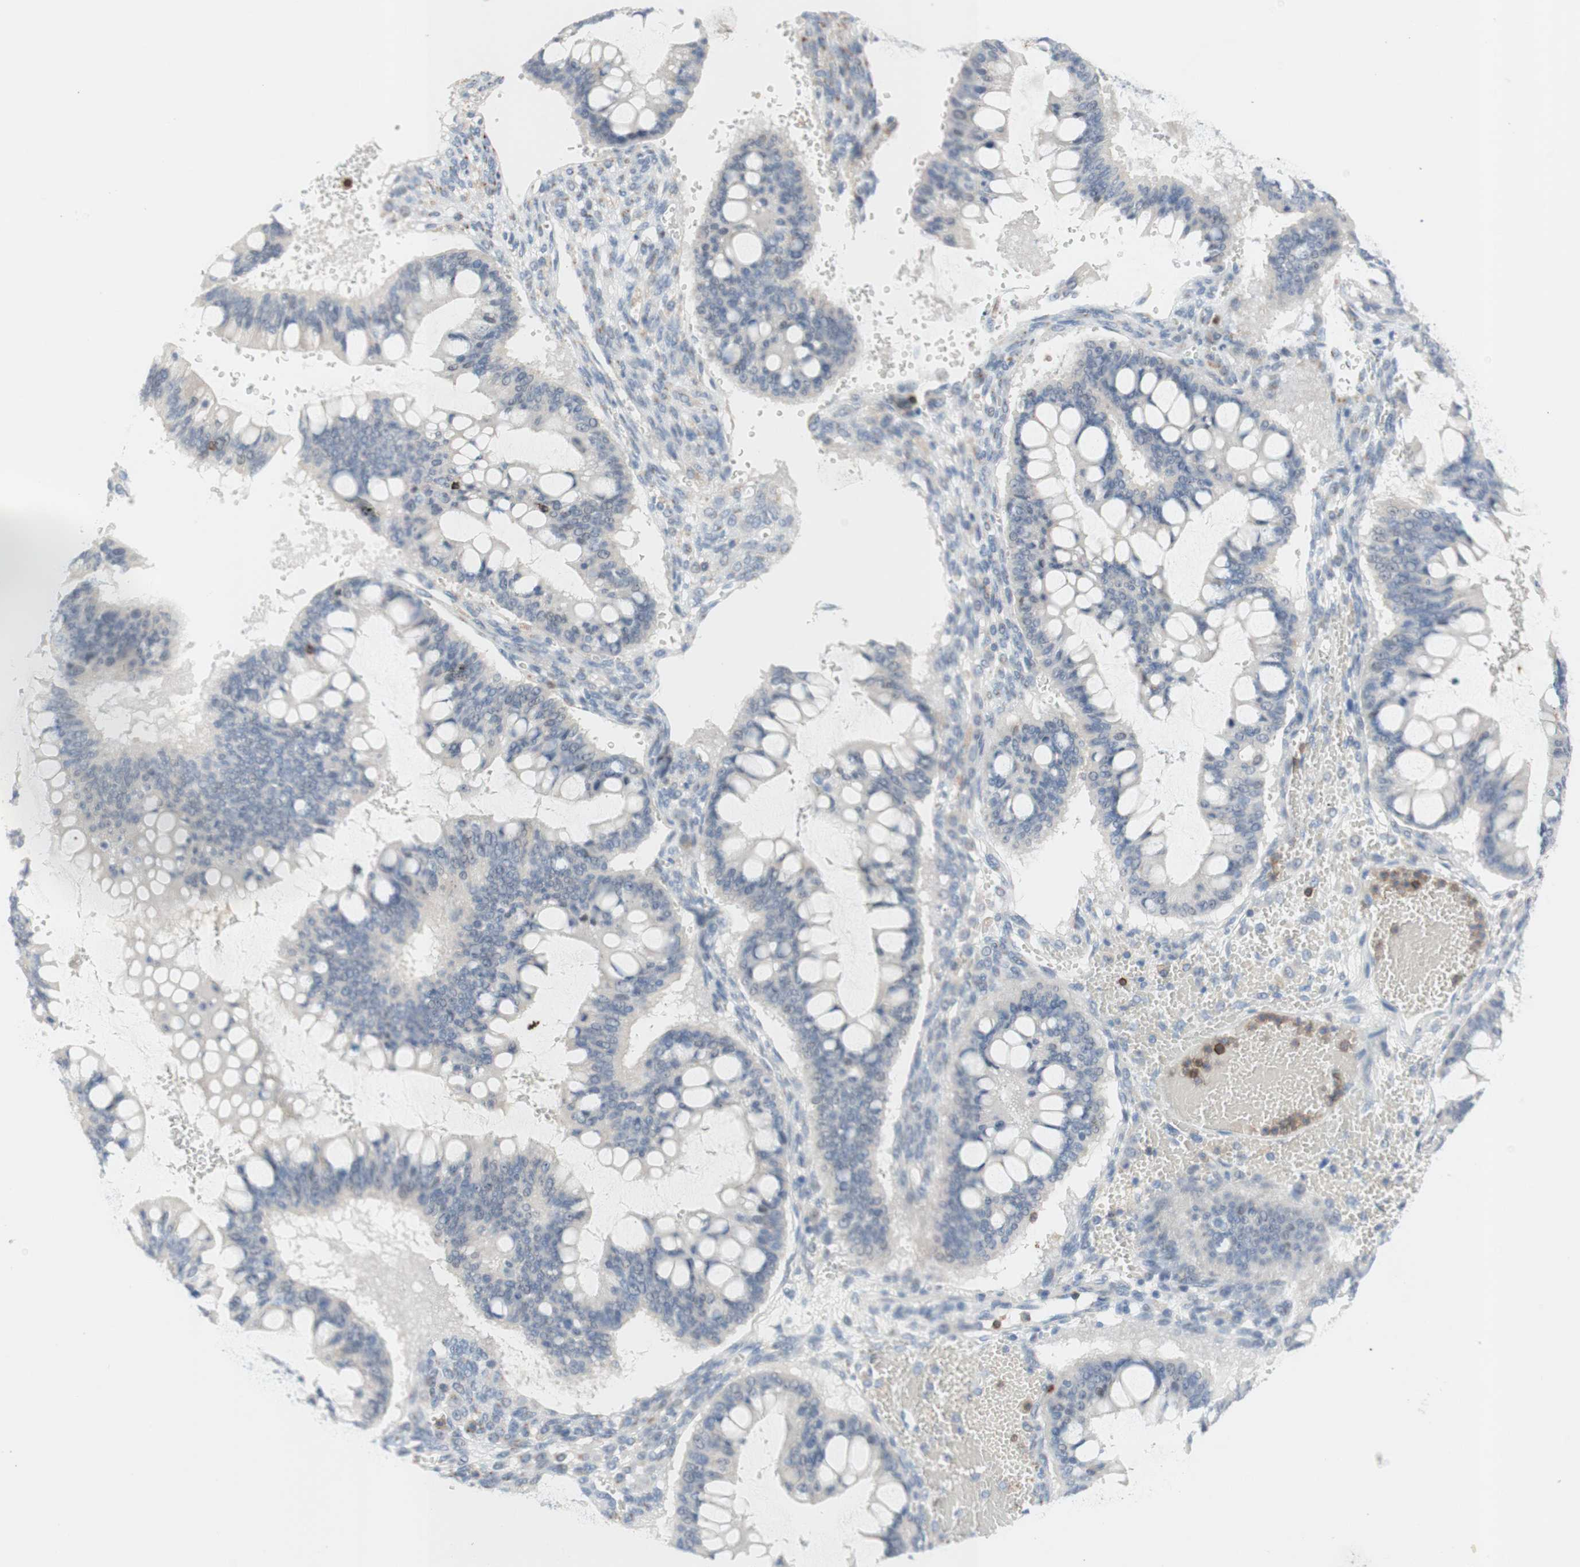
{"staining": {"intensity": "negative", "quantity": "none", "location": "none"}, "tissue": "ovarian cancer", "cell_type": "Tumor cells", "image_type": "cancer", "snomed": [{"axis": "morphology", "description": "Cystadenocarcinoma, mucinous, NOS"}, {"axis": "topography", "description": "Ovary"}], "caption": "High magnification brightfield microscopy of ovarian cancer (mucinous cystadenocarcinoma) stained with DAB (3,3'-diaminobenzidine) (brown) and counterstained with hematoxylin (blue): tumor cells show no significant positivity.", "gene": "SPINK6", "patient": {"sex": "female", "age": 73}}